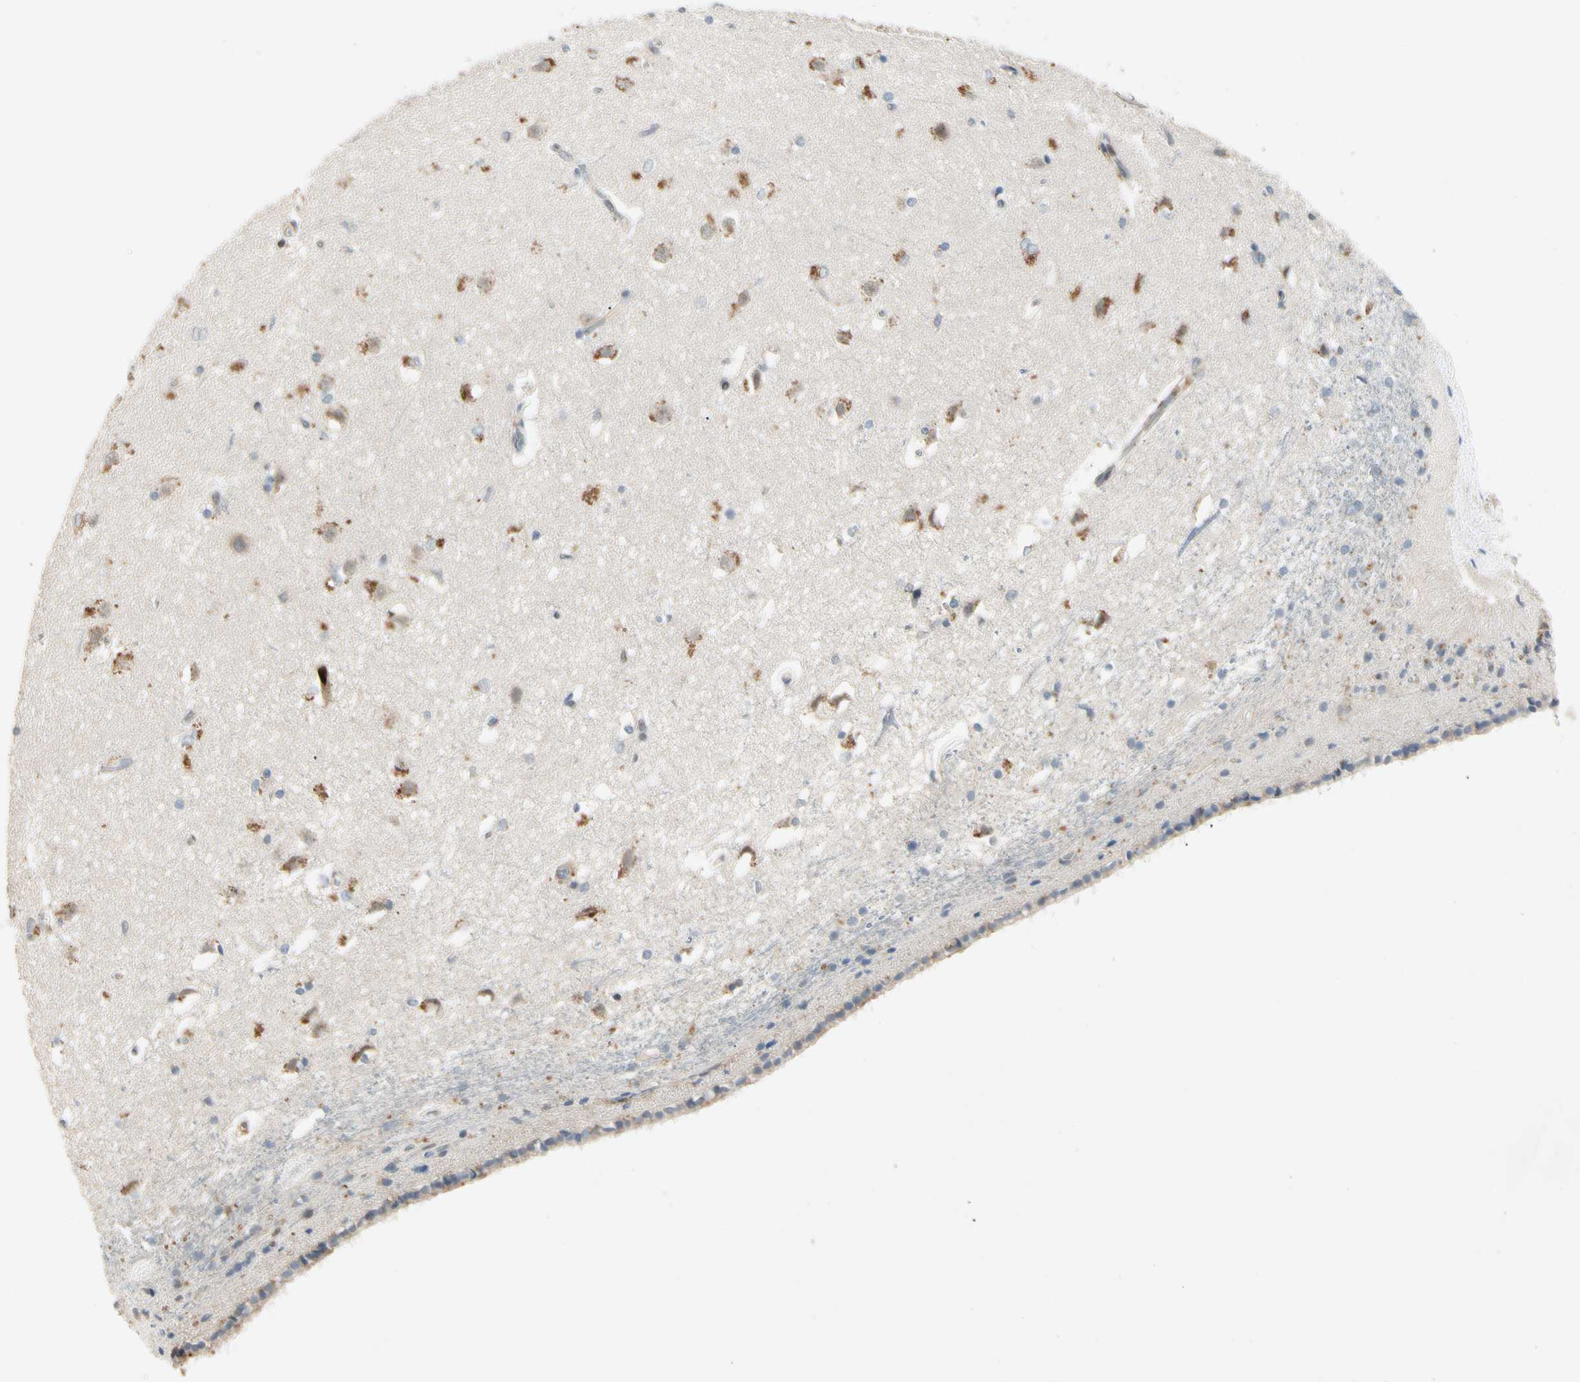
{"staining": {"intensity": "weak", "quantity": "<25%", "location": "cytoplasmic/membranous"}, "tissue": "caudate", "cell_type": "Glial cells", "image_type": "normal", "snomed": [{"axis": "morphology", "description": "Normal tissue, NOS"}, {"axis": "topography", "description": "Lateral ventricle wall"}], "caption": "High power microscopy photomicrograph of an immunohistochemistry (IHC) image of normal caudate, revealing no significant positivity in glial cells. Brightfield microscopy of immunohistochemistry stained with DAB (3,3'-diaminobenzidine) (brown) and hematoxylin (blue), captured at high magnification.", "gene": "IL1R1", "patient": {"sex": "female", "age": 19}}